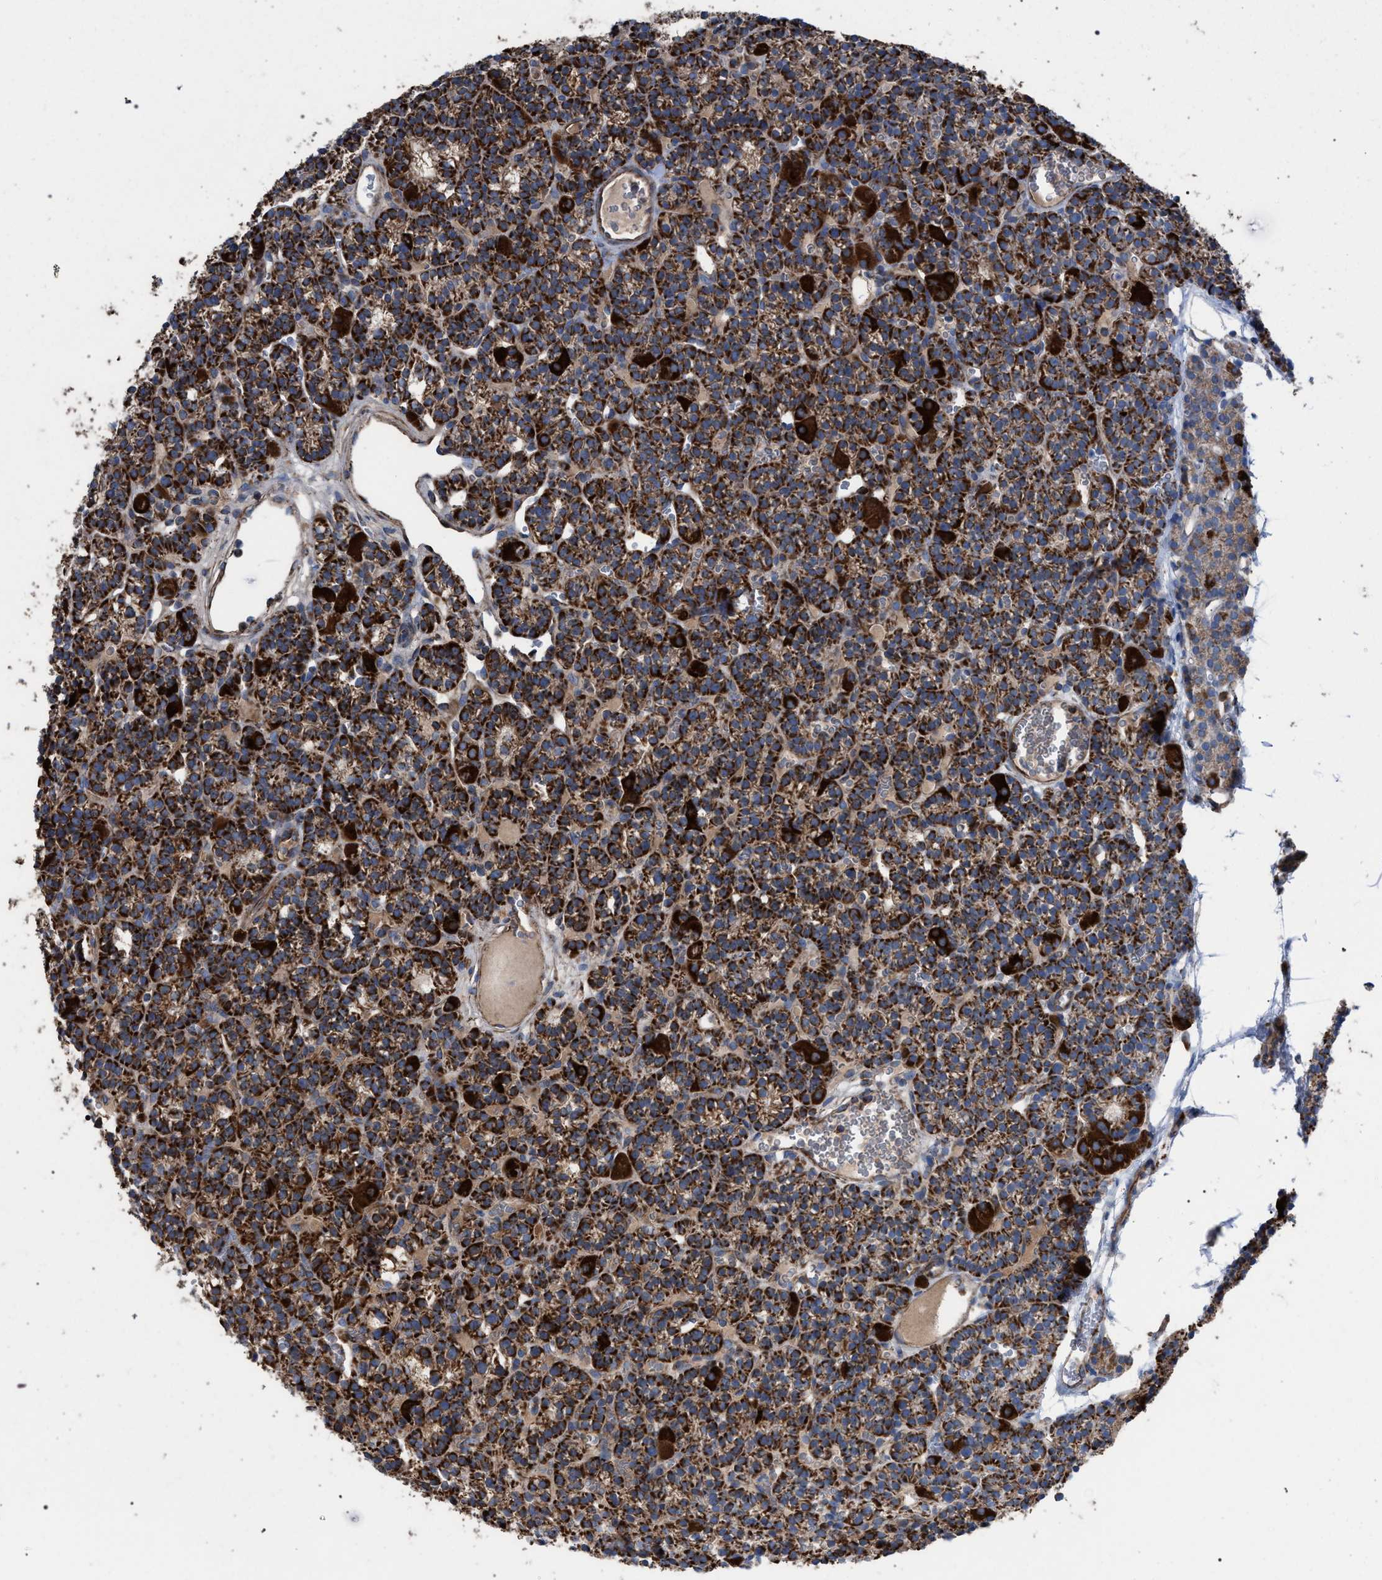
{"staining": {"intensity": "strong", "quantity": ">75%", "location": "cytoplasmic/membranous"}, "tissue": "parathyroid gland", "cell_type": "Glandular cells", "image_type": "normal", "snomed": [{"axis": "morphology", "description": "Normal tissue, NOS"}, {"axis": "morphology", "description": "Adenoma, NOS"}, {"axis": "topography", "description": "Parathyroid gland"}], "caption": "Immunohistochemistry (IHC) image of normal parathyroid gland: parathyroid gland stained using IHC reveals high levels of strong protein expression localized specifically in the cytoplasmic/membranous of glandular cells, appearing as a cytoplasmic/membranous brown color.", "gene": "VPS13A", "patient": {"sex": "female", "age": 58}}